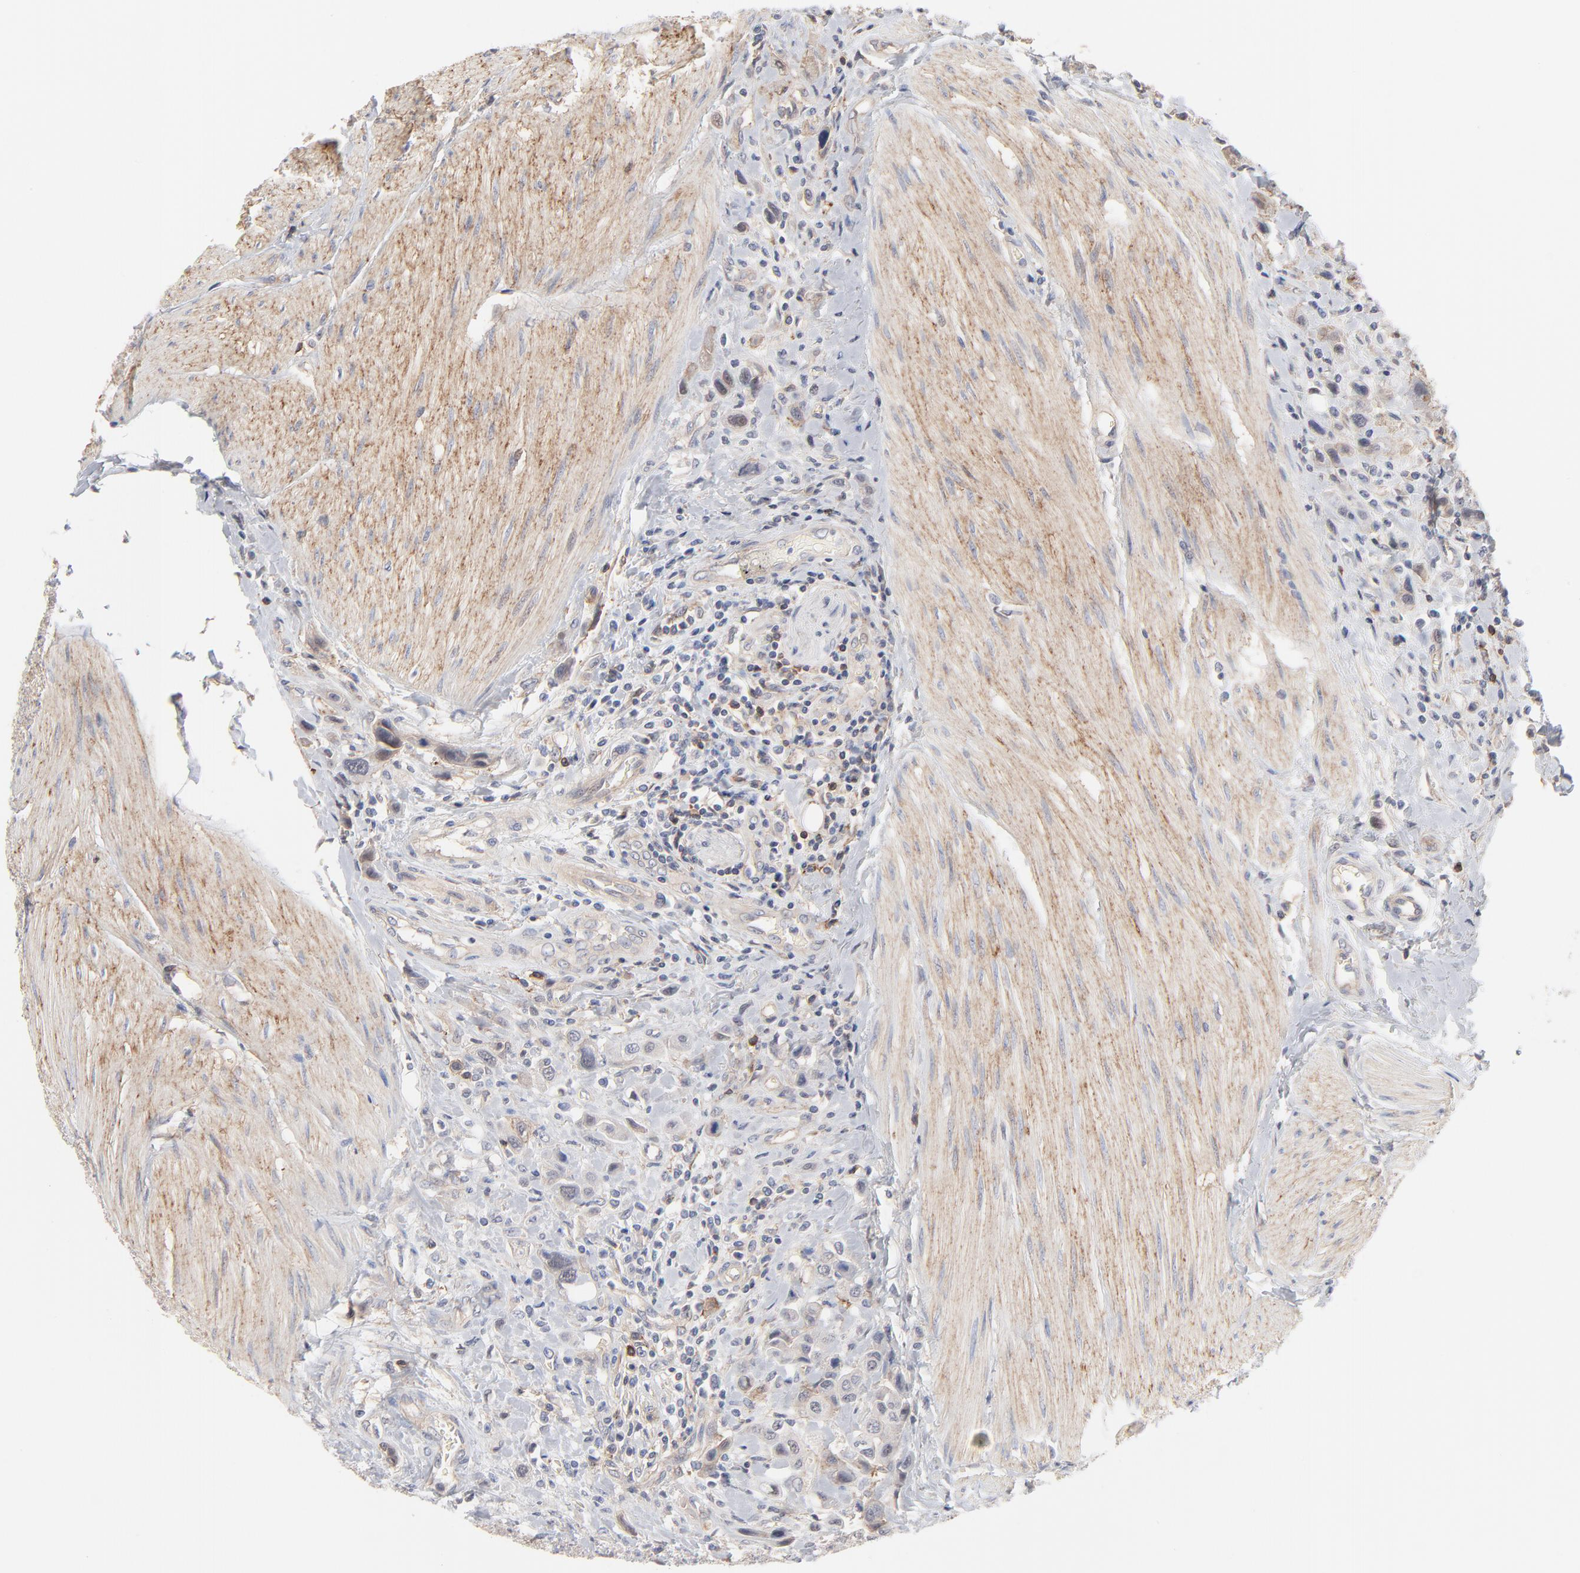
{"staining": {"intensity": "weak", "quantity": "25%-75%", "location": "cytoplasmic/membranous"}, "tissue": "urothelial cancer", "cell_type": "Tumor cells", "image_type": "cancer", "snomed": [{"axis": "morphology", "description": "Urothelial carcinoma, High grade"}, {"axis": "topography", "description": "Urinary bladder"}], "caption": "Human high-grade urothelial carcinoma stained with a brown dye shows weak cytoplasmic/membranous positive expression in approximately 25%-75% of tumor cells.", "gene": "SLC16A1", "patient": {"sex": "male", "age": 50}}